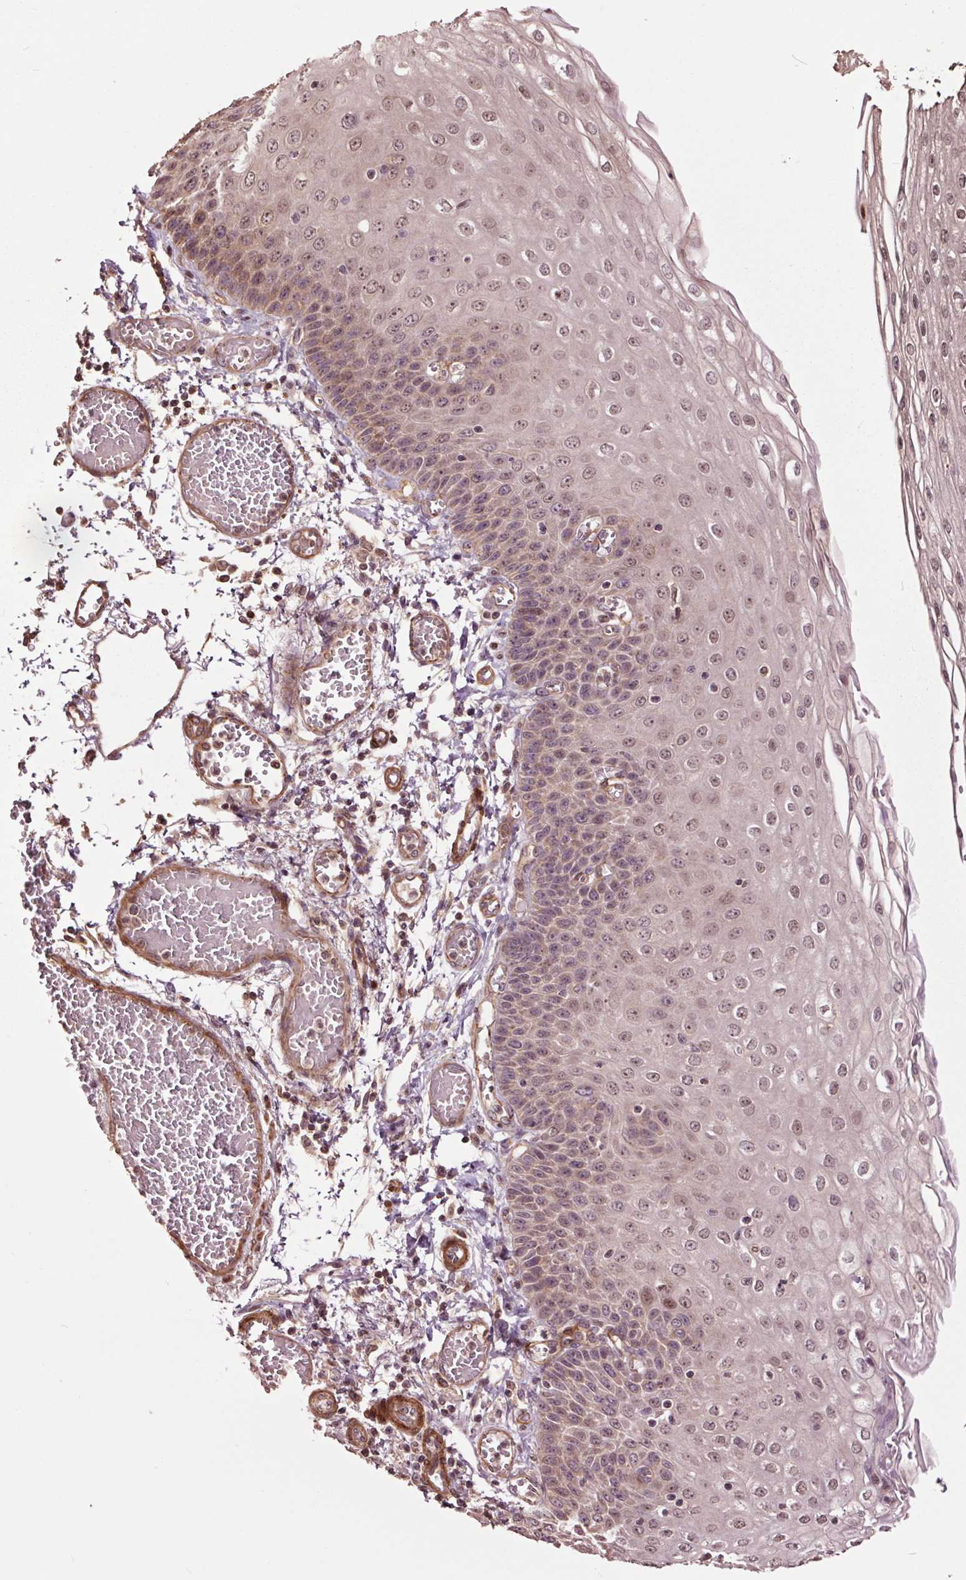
{"staining": {"intensity": "moderate", "quantity": ">75%", "location": "cytoplasmic/membranous,nuclear"}, "tissue": "esophagus", "cell_type": "Squamous epithelial cells", "image_type": "normal", "snomed": [{"axis": "morphology", "description": "Normal tissue, NOS"}, {"axis": "morphology", "description": "Adenocarcinoma, NOS"}, {"axis": "topography", "description": "Esophagus"}], "caption": "Benign esophagus shows moderate cytoplasmic/membranous,nuclear expression in approximately >75% of squamous epithelial cells.", "gene": "CEP95", "patient": {"sex": "male", "age": 81}}